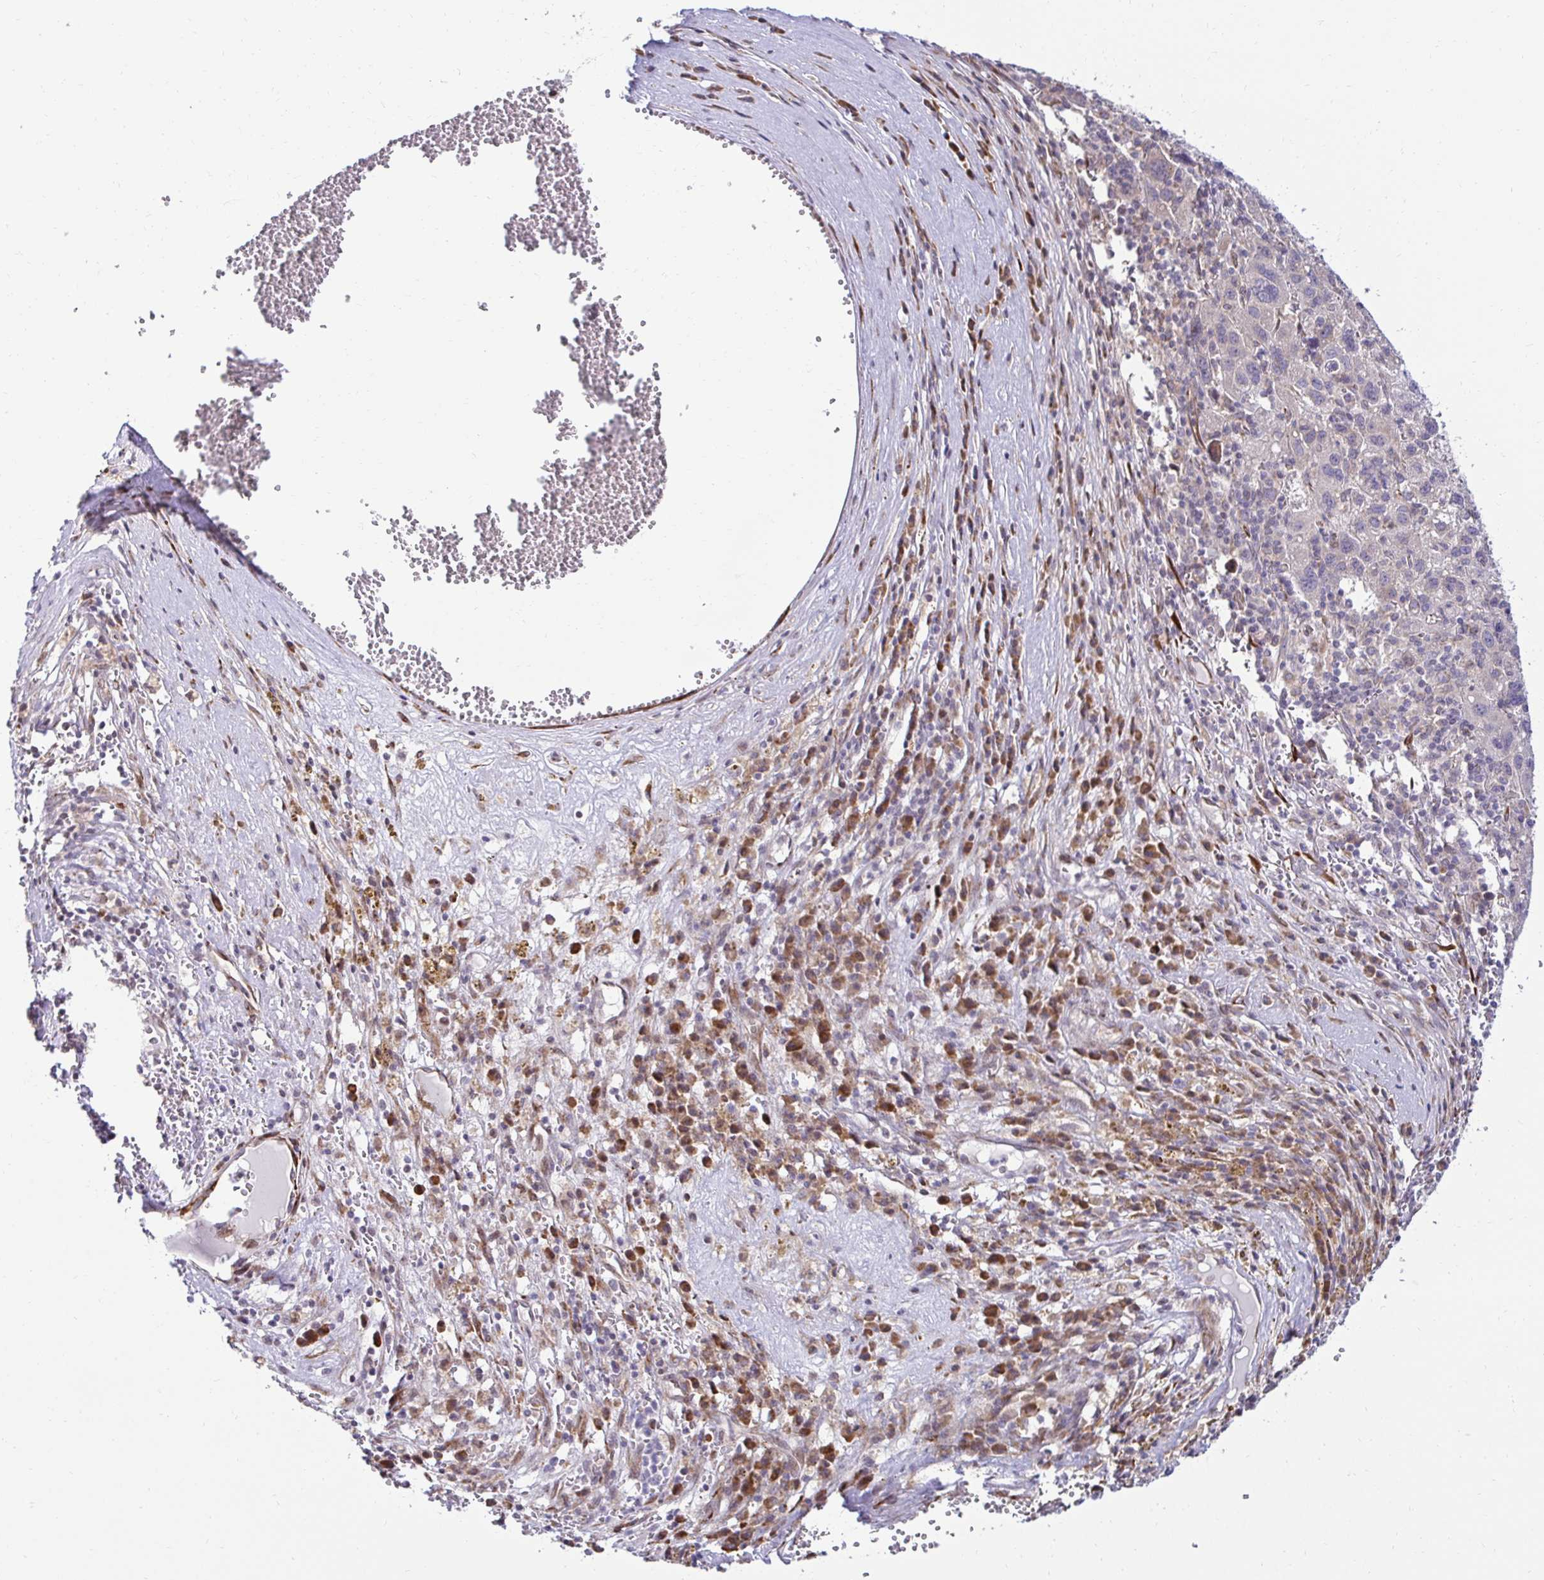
{"staining": {"intensity": "negative", "quantity": "none", "location": "none"}, "tissue": "liver cancer", "cell_type": "Tumor cells", "image_type": "cancer", "snomed": [{"axis": "morphology", "description": "Carcinoma, Hepatocellular, NOS"}, {"axis": "topography", "description": "Liver"}], "caption": "Immunohistochemical staining of human liver cancer shows no significant expression in tumor cells. (DAB immunohistochemistry (IHC) visualized using brightfield microscopy, high magnification).", "gene": "HPS1", "patient": {"sex": "female", "age": 77}}